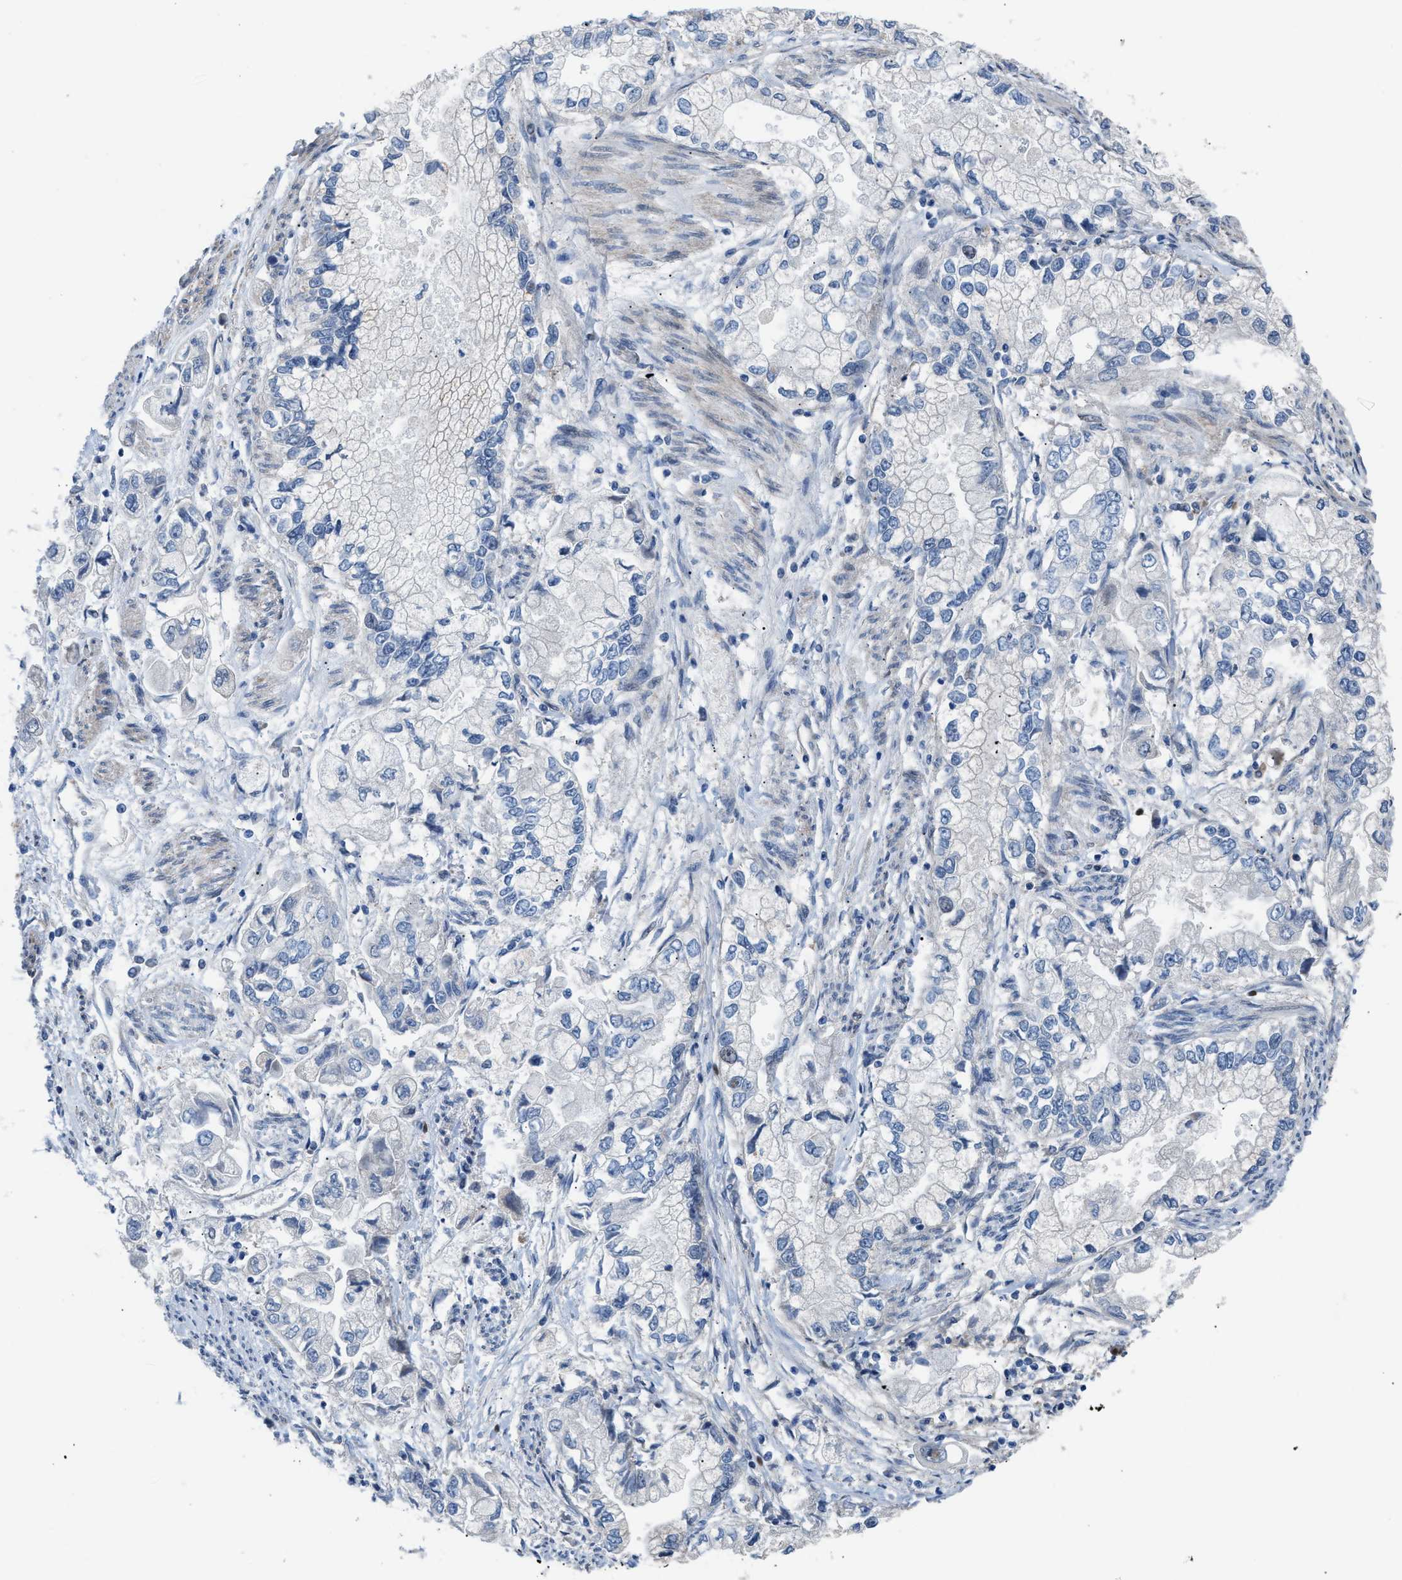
{"staining": {"intensity": "negative", "quantity": "none", "location": "none"}, "tissue": "stomach cancer", "cell_type": "Tumor cells", "image_type": "cancer", "snomed": [{"axis": "morphology", "description": "Normal tissue, NOS"}, {"axis": "morphology", "description": "Adenocarcinoma, NOS"}, {"axis": "topography", "description": "Stomach"}], "caption": "IHC photomicrograph of neoplastic tissue: human stomach cancer stained with DAB reveals no significant protein expression in tumor cells.", "gene": "TFPI", "patient": {"sex": "male", "age": 62}}